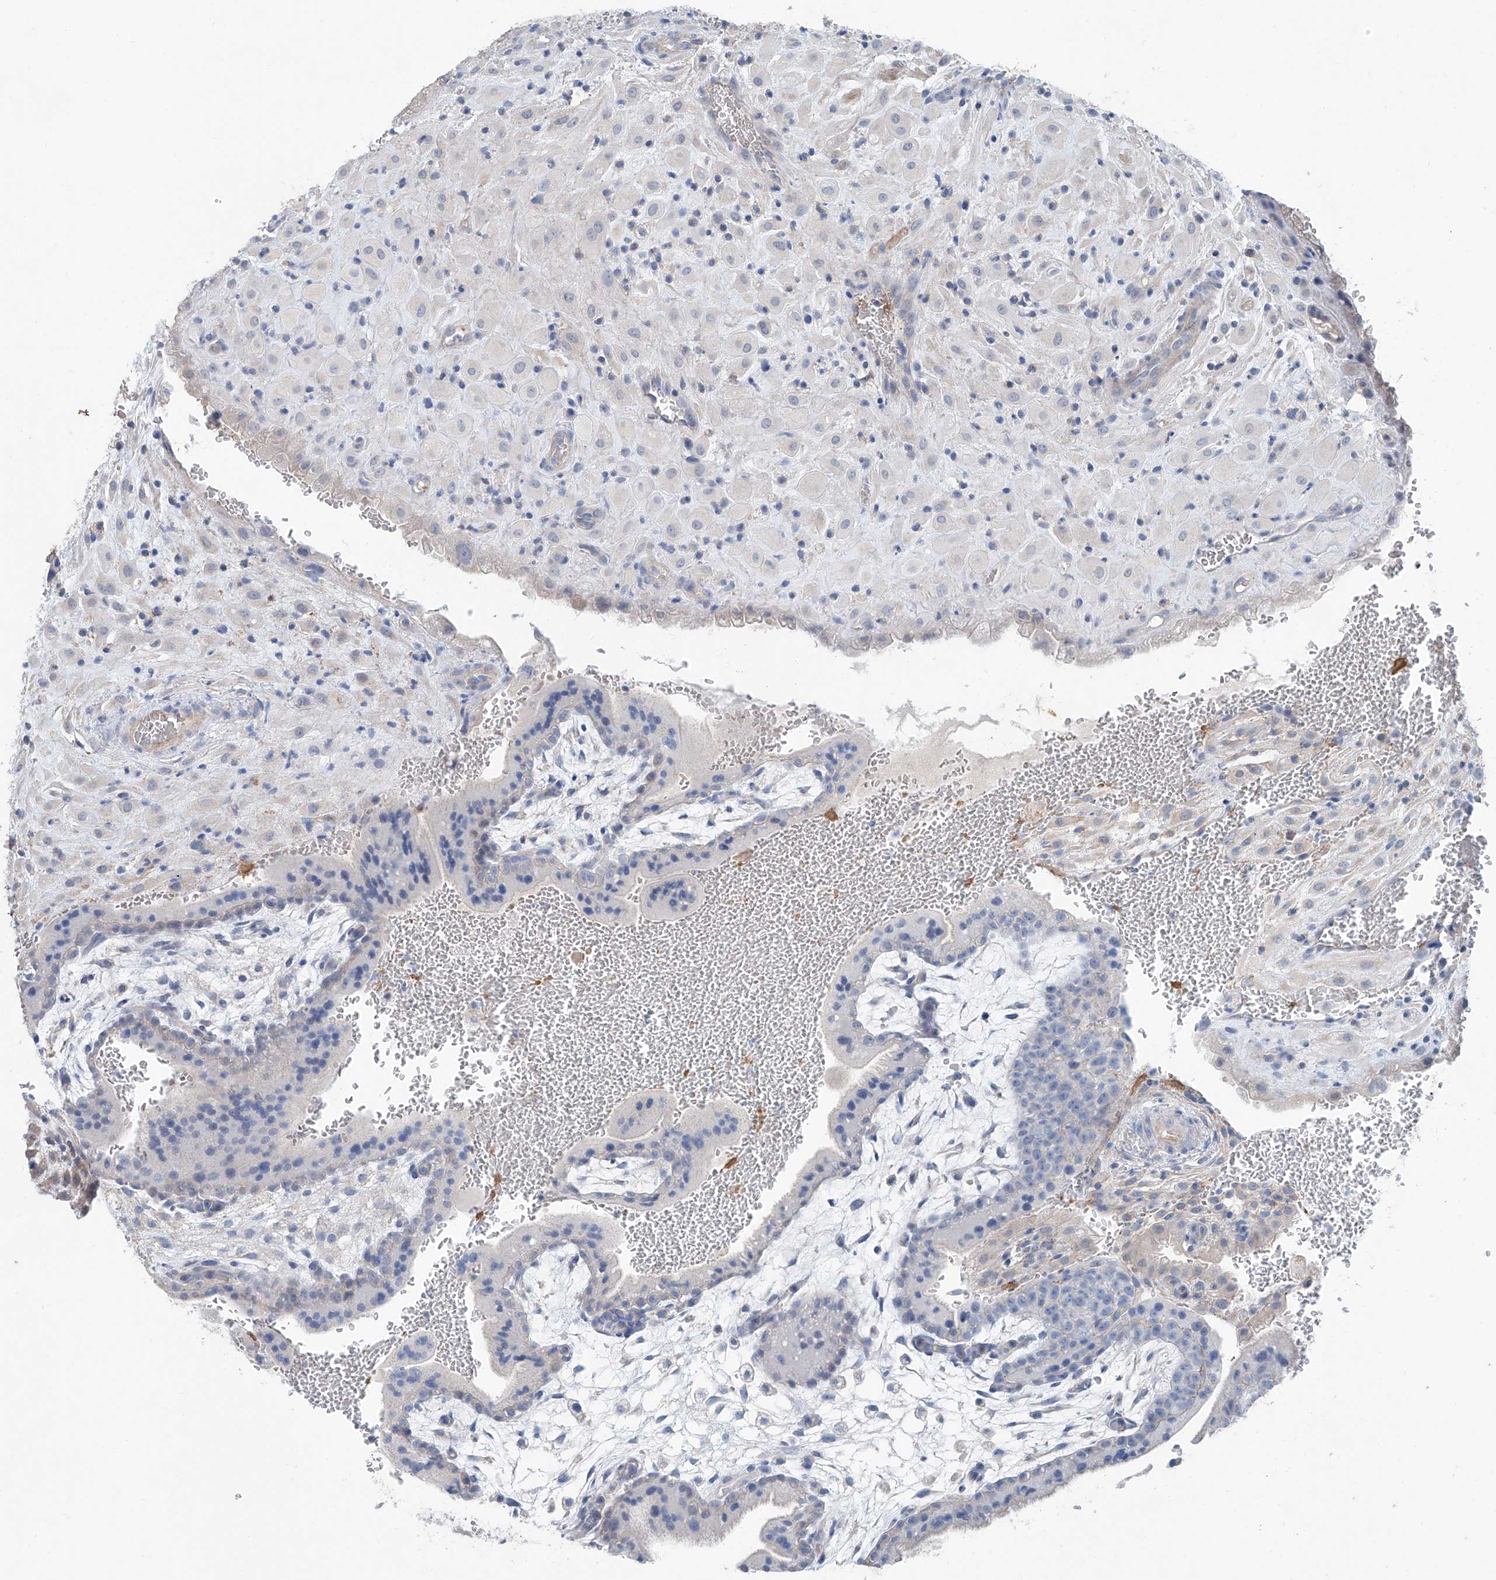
{"staining": {"intensity": "negative", "quantity": "none", "location": "none"}, "tissue": "placenta", "cell_type": "Decidual cells", "image_type": "normal", "snomed": [{"axis": "morphology", "description": "Normal tissue, NOS"}, {"axis": "topography", "description": "Placenta"}], "caption": "Immunohistochemistry of unremarkable human placenta reveals no expression in decidual cells.", "gene": "ANKRD34A", "patient": {"sex": "female", "age": 35}}